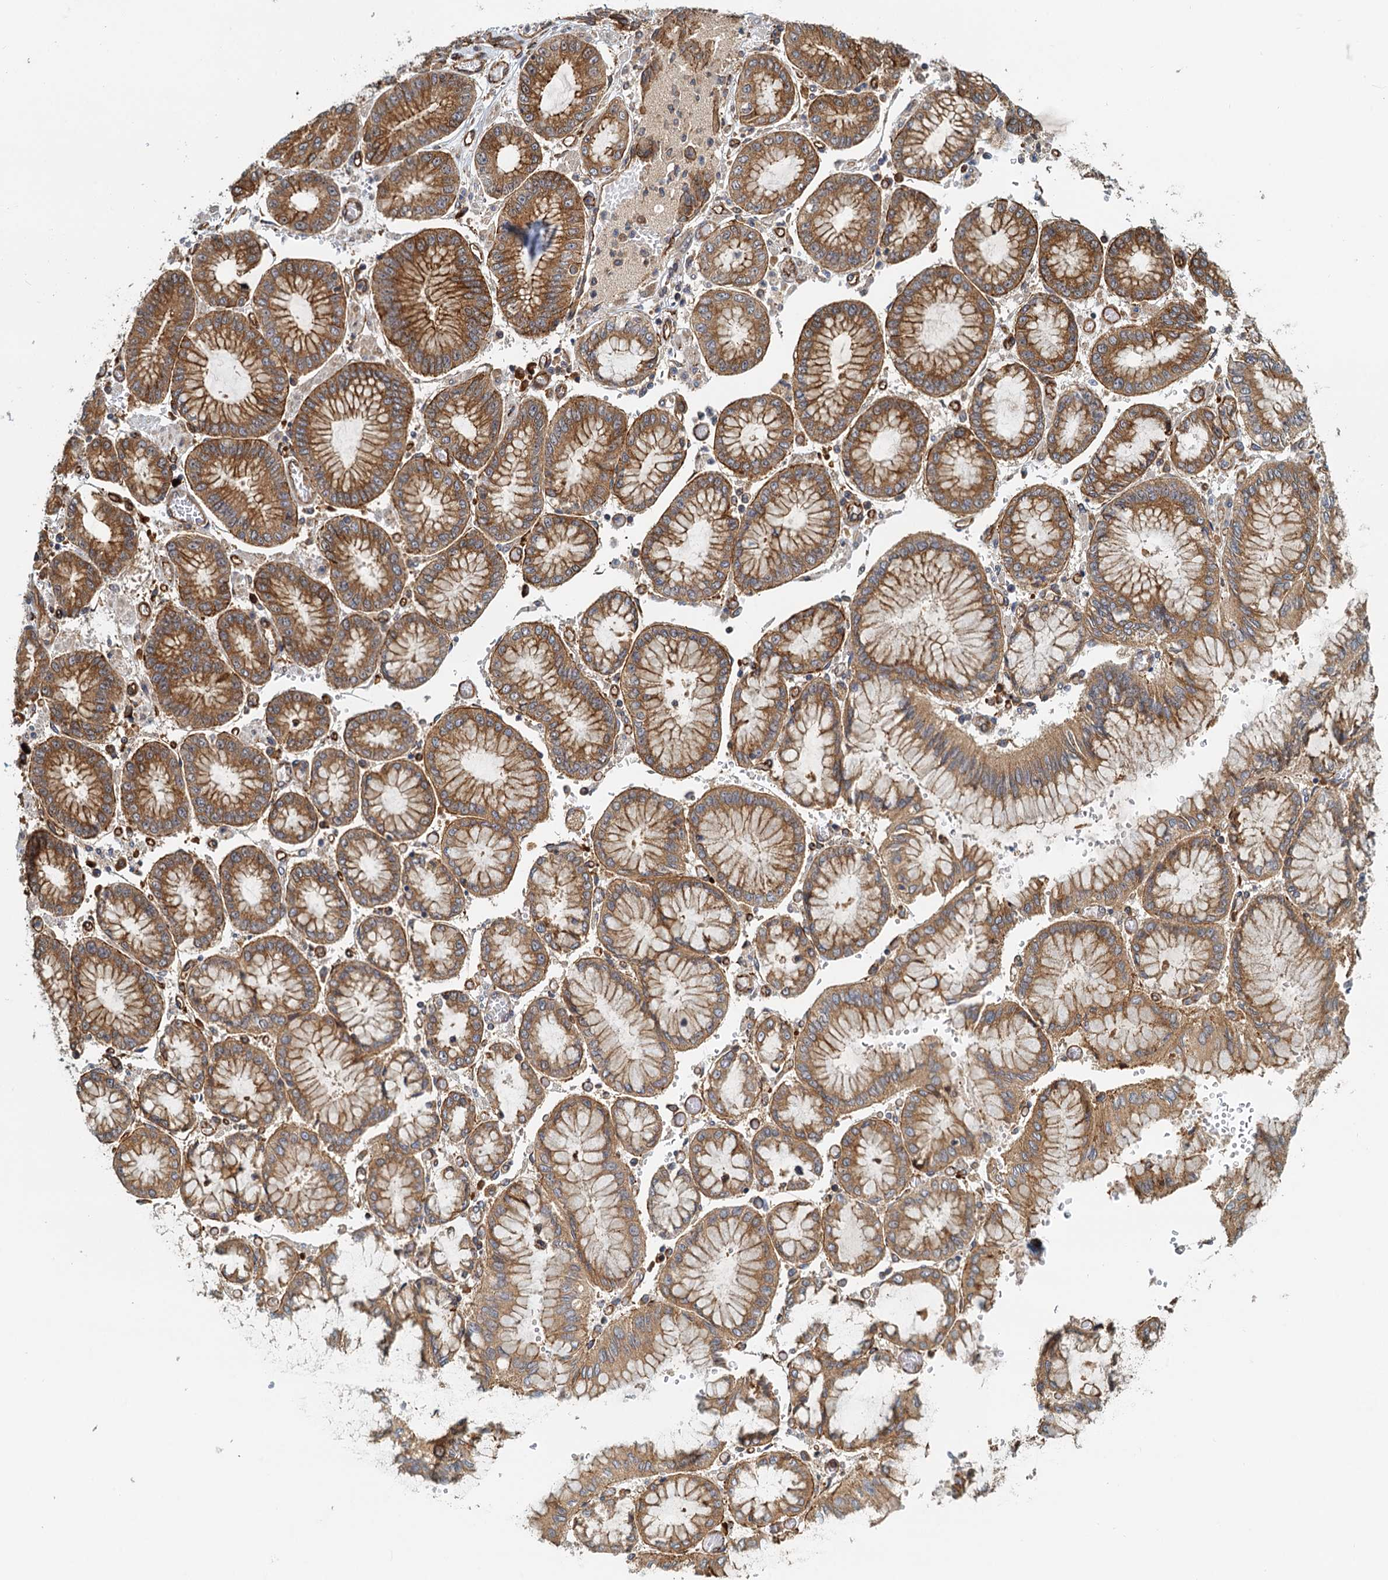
{"staining": {"intensity": "moderate", "quantity": ">75%", "location": "cytoplasmic/membranous"}, "tissue": "stomach cancer", "cell_type": "Tumor cells", "image_type": "cancer", "snomed": [{"axis": "morphology", "description": "Adenocarcinoma, NOS"}, {"axis": "topography", "description": "Stomach"}], "caption": "A micrograph showing moderate cytoplasmic/membranous positivity in approximately >75% of tumor cells in stomach cancer, as visualized by brown immunohistochemical staining.", "gene": "NIPAL3", "patient": {"sex": "male", "age": 76}}